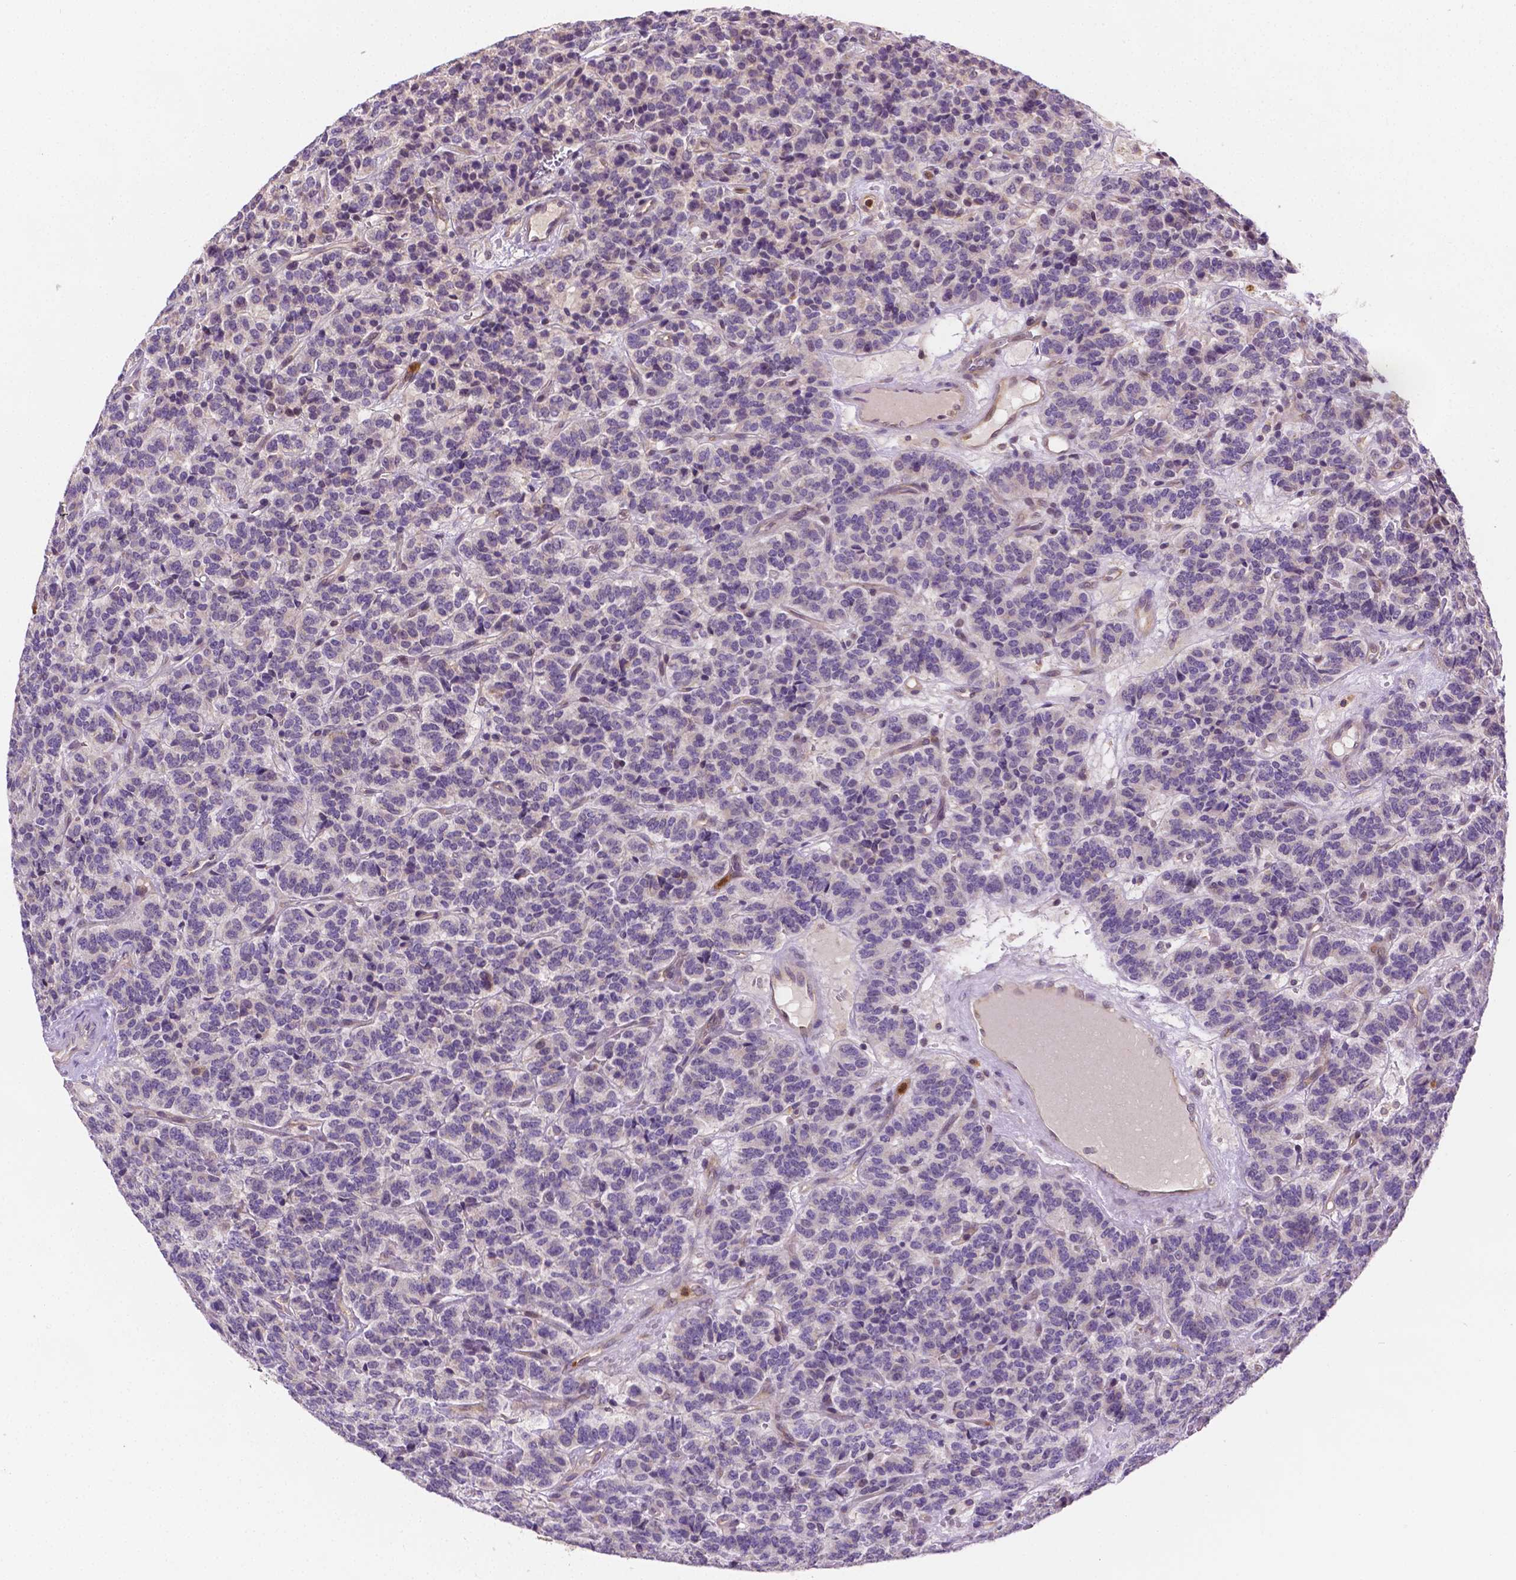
{"staining": {"intensity": "negative", "quantity": "none", "location": "none"}, "tissue": "carcinoid", "cell_type": "Tumor cells", "image_type": "cancer", "snomed": [{"axis": "morphology", "description": "Carcinoid, malignant, NOS"}, {"axis": "topography", "description": "Pancreas"}], "caption": "There is no significant staining in tumor cells of carcinoid. (DAB IHC with hematoxylin counter stain).", "gene": "ZNRD2", "patient": {"sex": "male", "age": 36}}